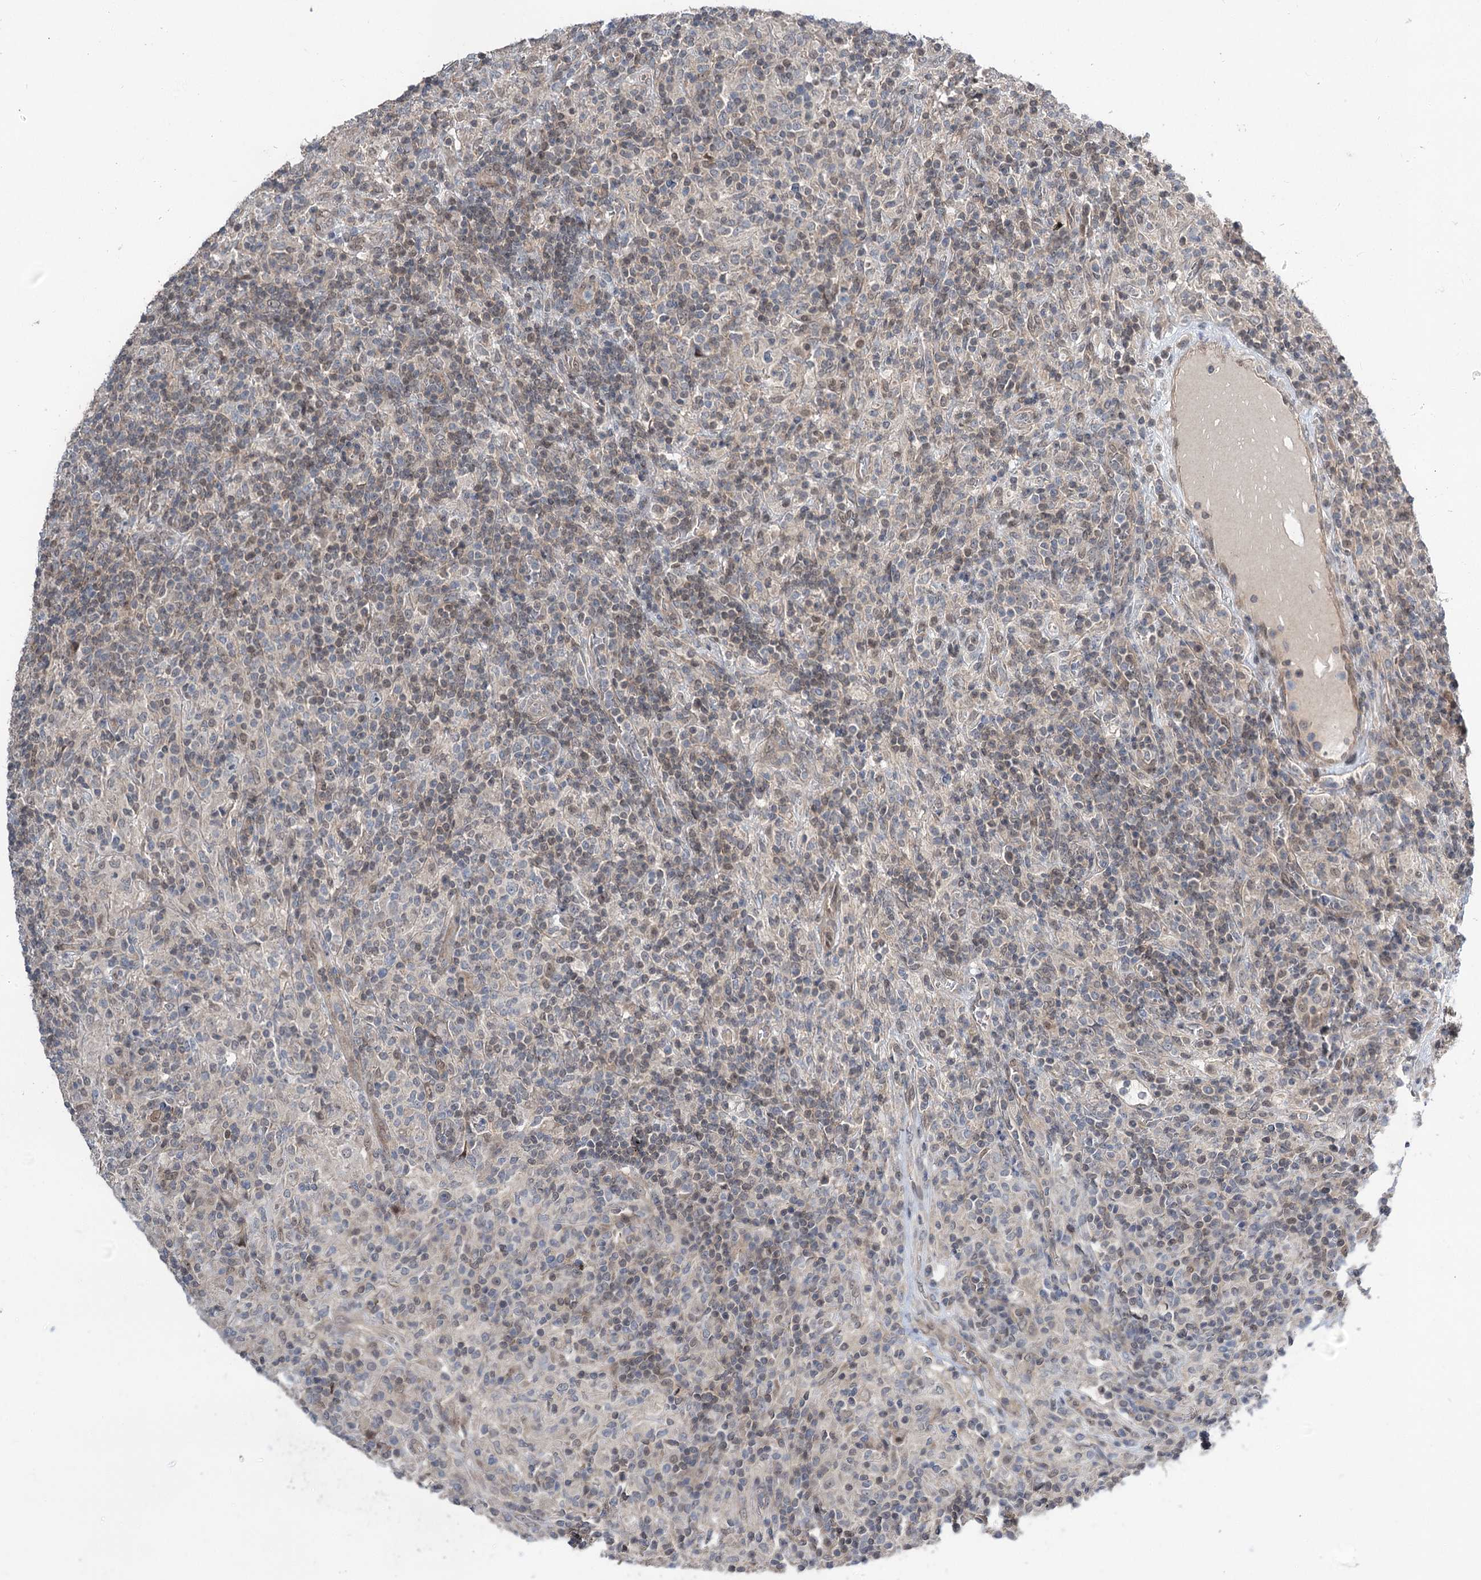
{"staining": {"intensity": "negative", "quantity": "none", "location": "none"}, "tissue": "lymphoma", "cell_type": "Tumor cells", "image_type": "cancer", "snomed": [{"axis": "morphology", "description": "Hodgkin's disease, NOS"}, {"axis": "topography", "description": "Lymph node"}], "caption": "Hodgkin's disease was stained to show a protein in brown. There is no significant expression in tumor cells.", "gene": "DCUN1D4", "patient": {"sex": "male", "age": 70}}